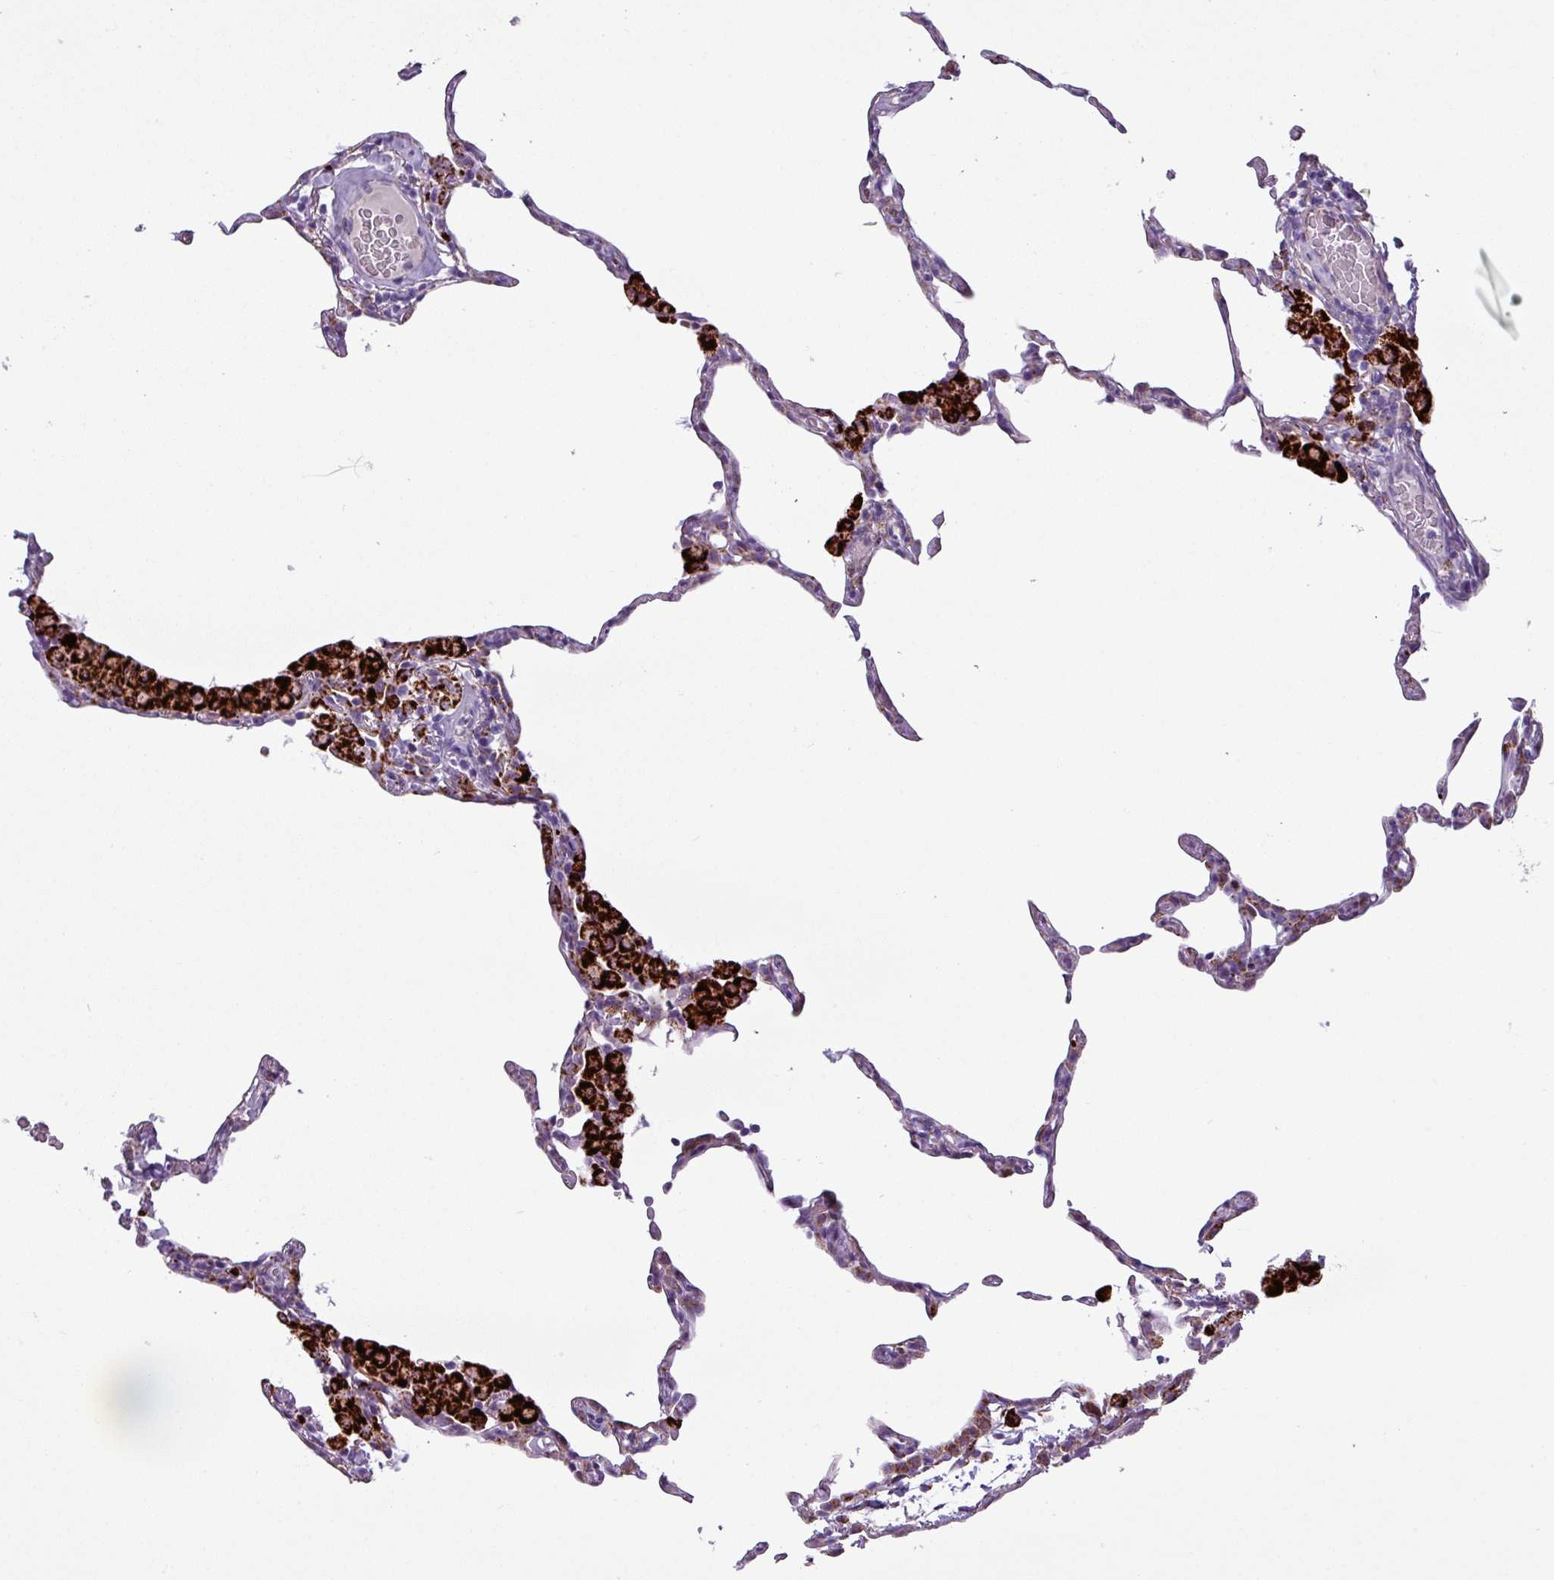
{"staining": {"intensity": "weak", "quantity": "25%-75%", "location": "cytoplasmic/membranous"}, "tissue": "lung", "cell_type": "Alveolar cells", "image_type": "normal", "snomed": [{"axis": "morphology", "description": "Normal tissue, NOS"}, {"axis": "topography", "description": "Lung"}], "caption": "This micrograph shows immunohistochemistry staining of benign human lung, with low weak cytoplasmic/membranous expression in approximately 25%-75% of alveolar cells.", "gene": "ZNF667", "patient": {"sex": "female", "age": 57}}